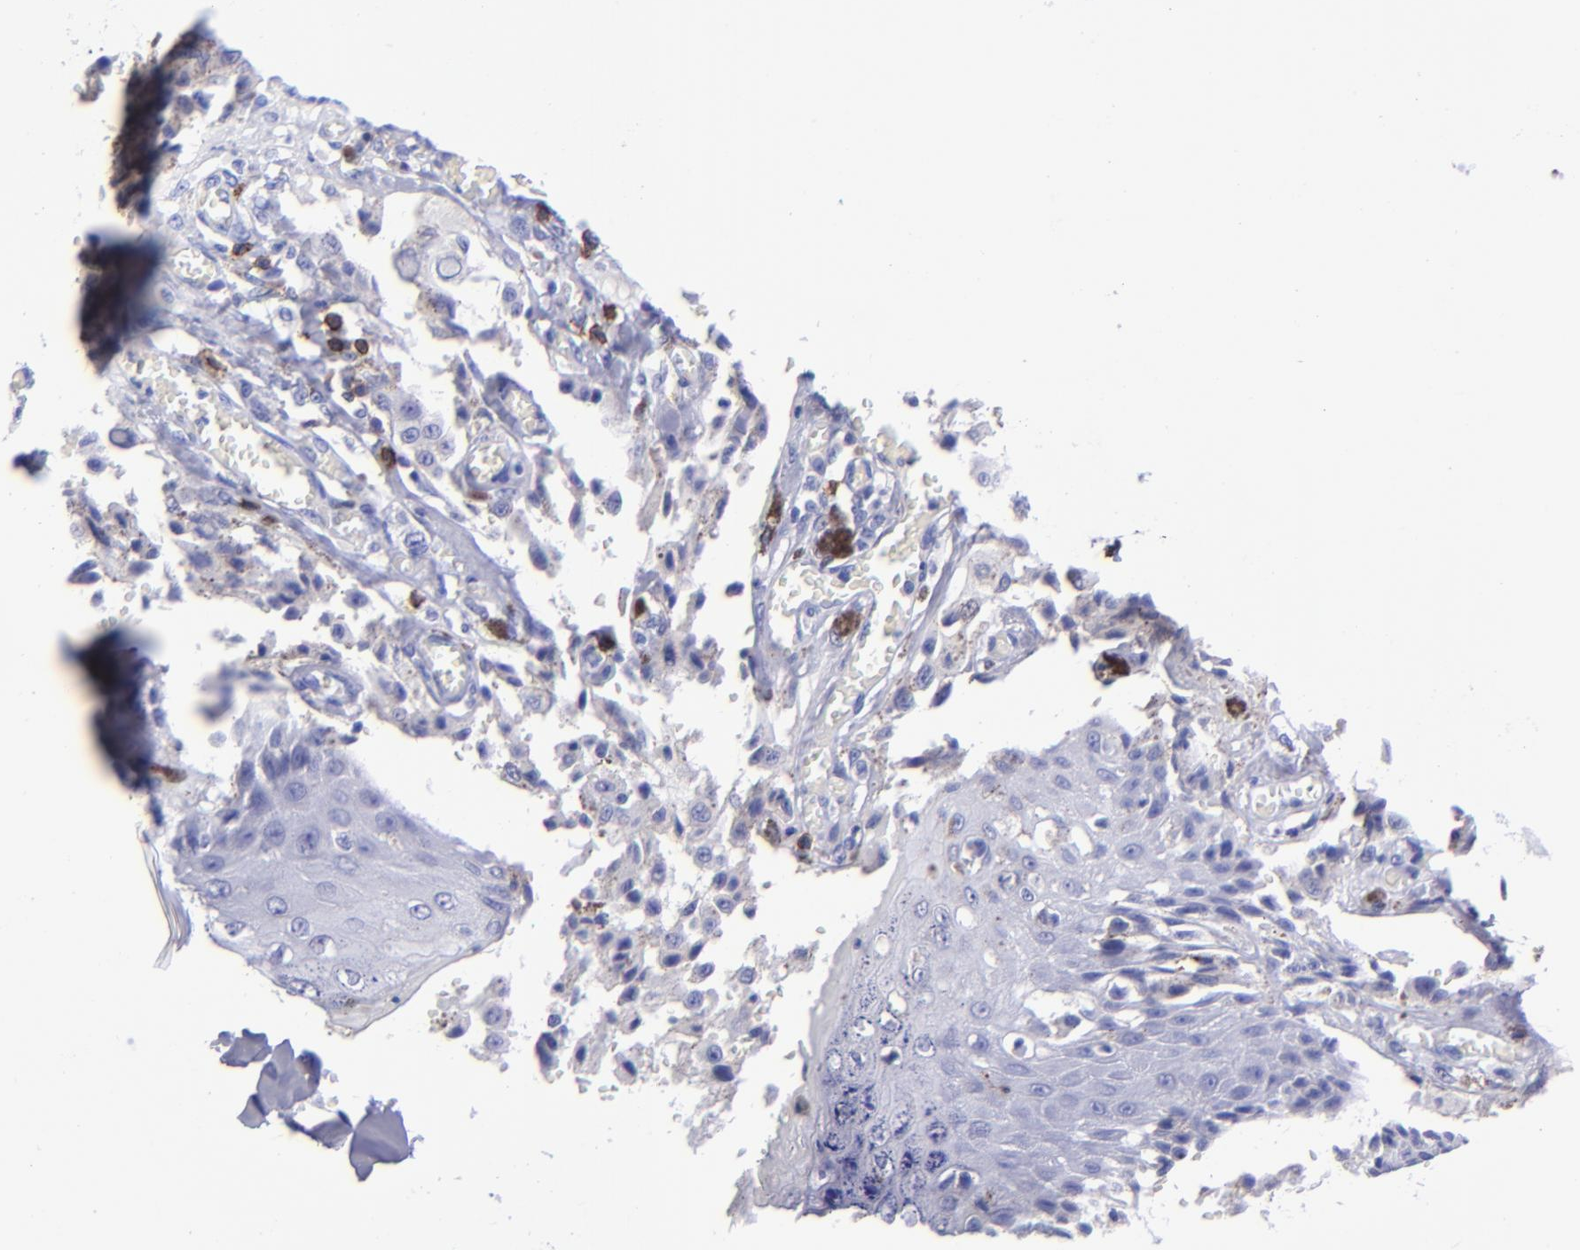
{"staining": {"intensity": "negative", "quantity": "none", "location": "none"}, "tissue": "melanoma", "cell_type": "Tumor cells", "image_type": "cancer", "snomed": [{"axis": "morphology", "description": "Malignant melanoma, NOS"}, {"axis": "topography", "description": "Skin"}], "caption": "Human melanoma stained for a protein using immunohistochemistry displays no expression in tumor cells.", "gene": "CD6", "patient": {"sex": "female", "age": 82}}